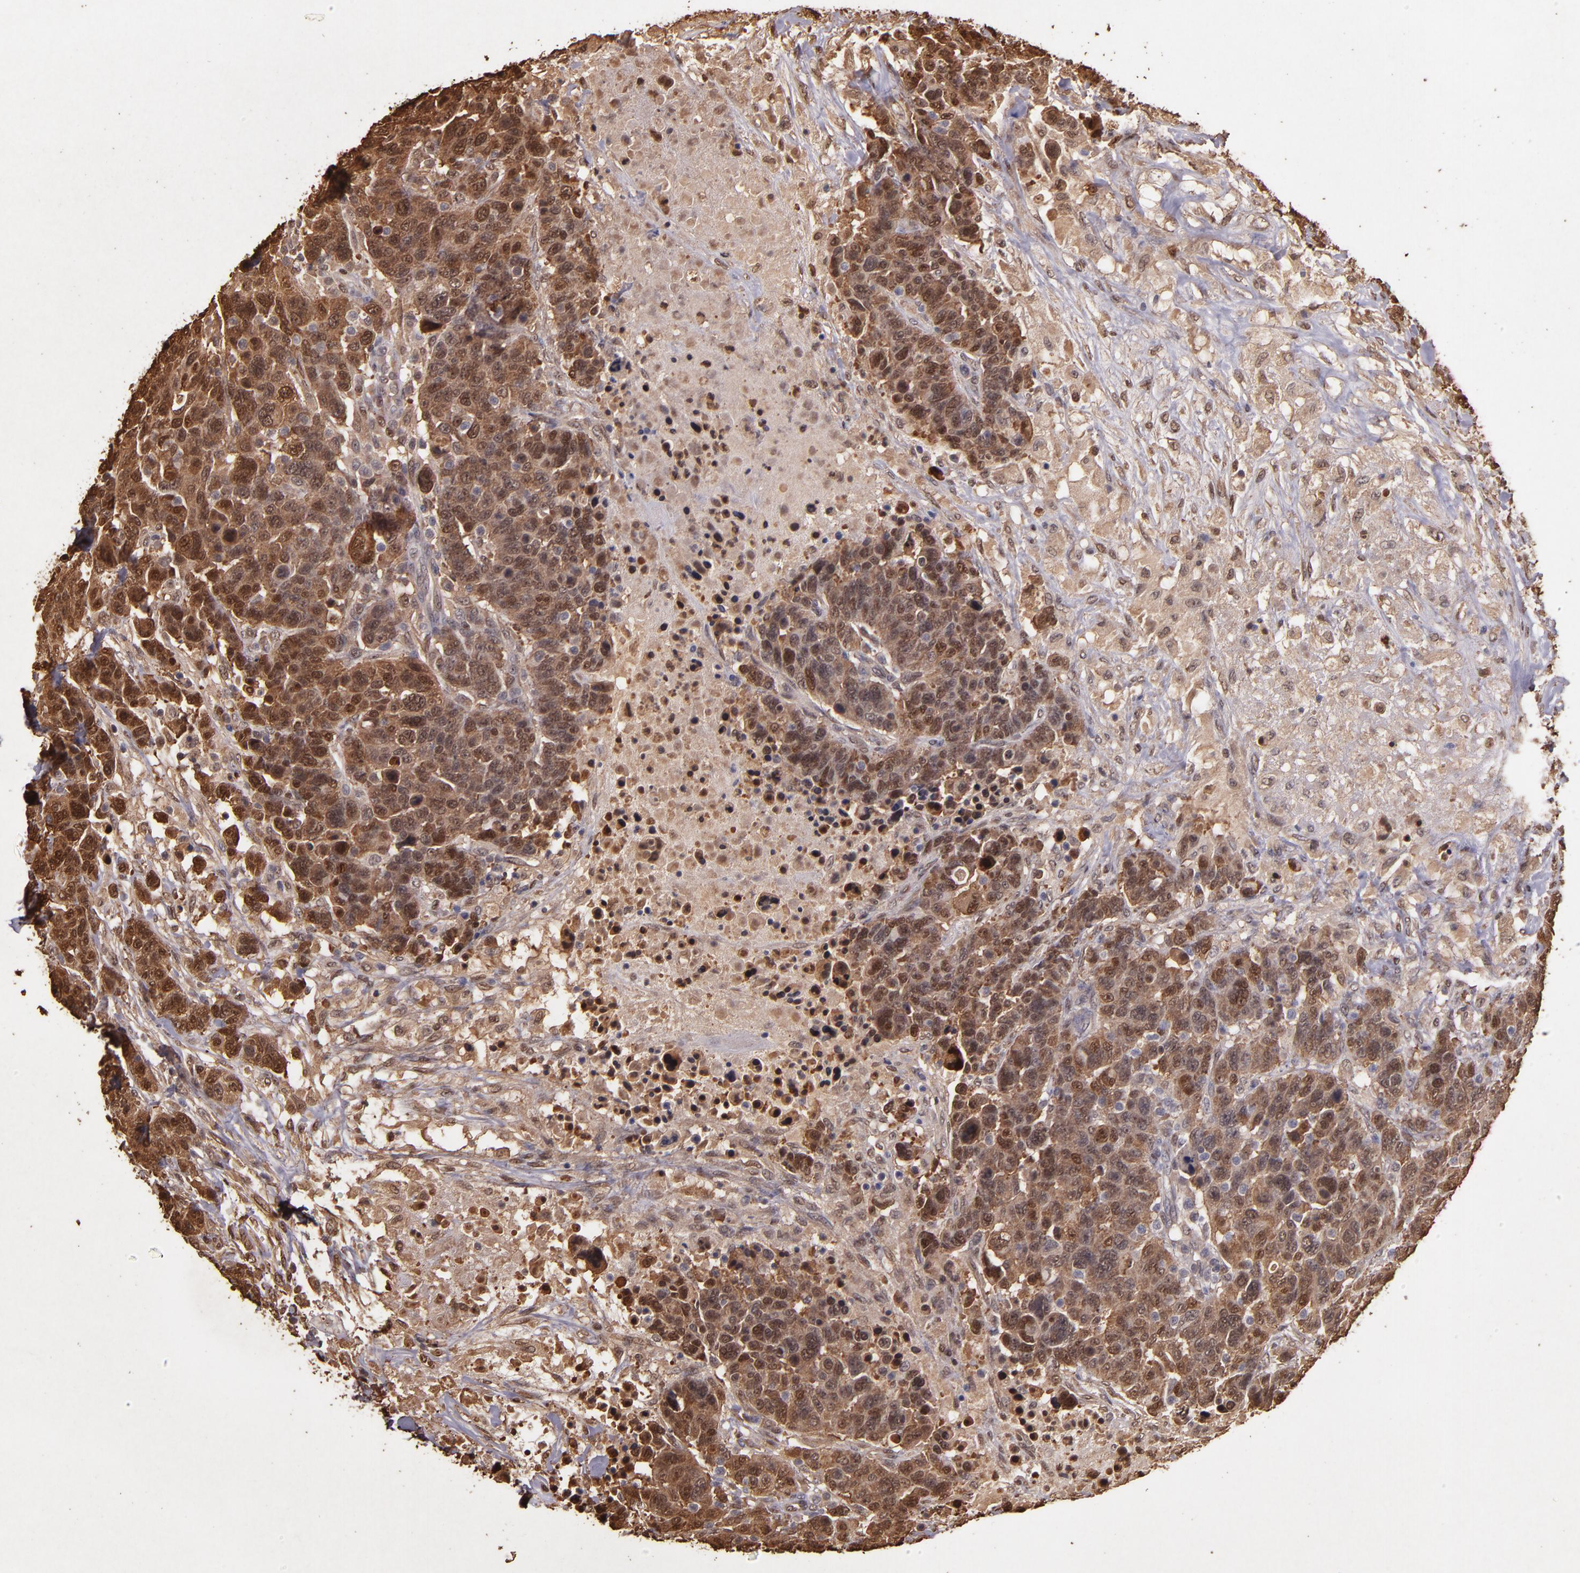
{"staining": {"intensity": "strong", "quantity": ">75%", "location": "cytoplasmic/membranous,nuclear"}, "tissue": "breast cancer", "cell_type": "Tumor cells", "image_type": "cancer", "snomed": [{"axis": "morphology", "description": "Duct carcinoma"}, {"axis": "topography", "description": "Breast"}], "caption": "This is a micrograph of immunohistochemistry (IHC) staining of breast cancer (infiltrating ductal carcinoma), which shows strong staining in the cytoplasmic/membranous and nuclear of tumor cells.", "gene": "S100A6", "patient": {"sex": "female", "age": 37}}